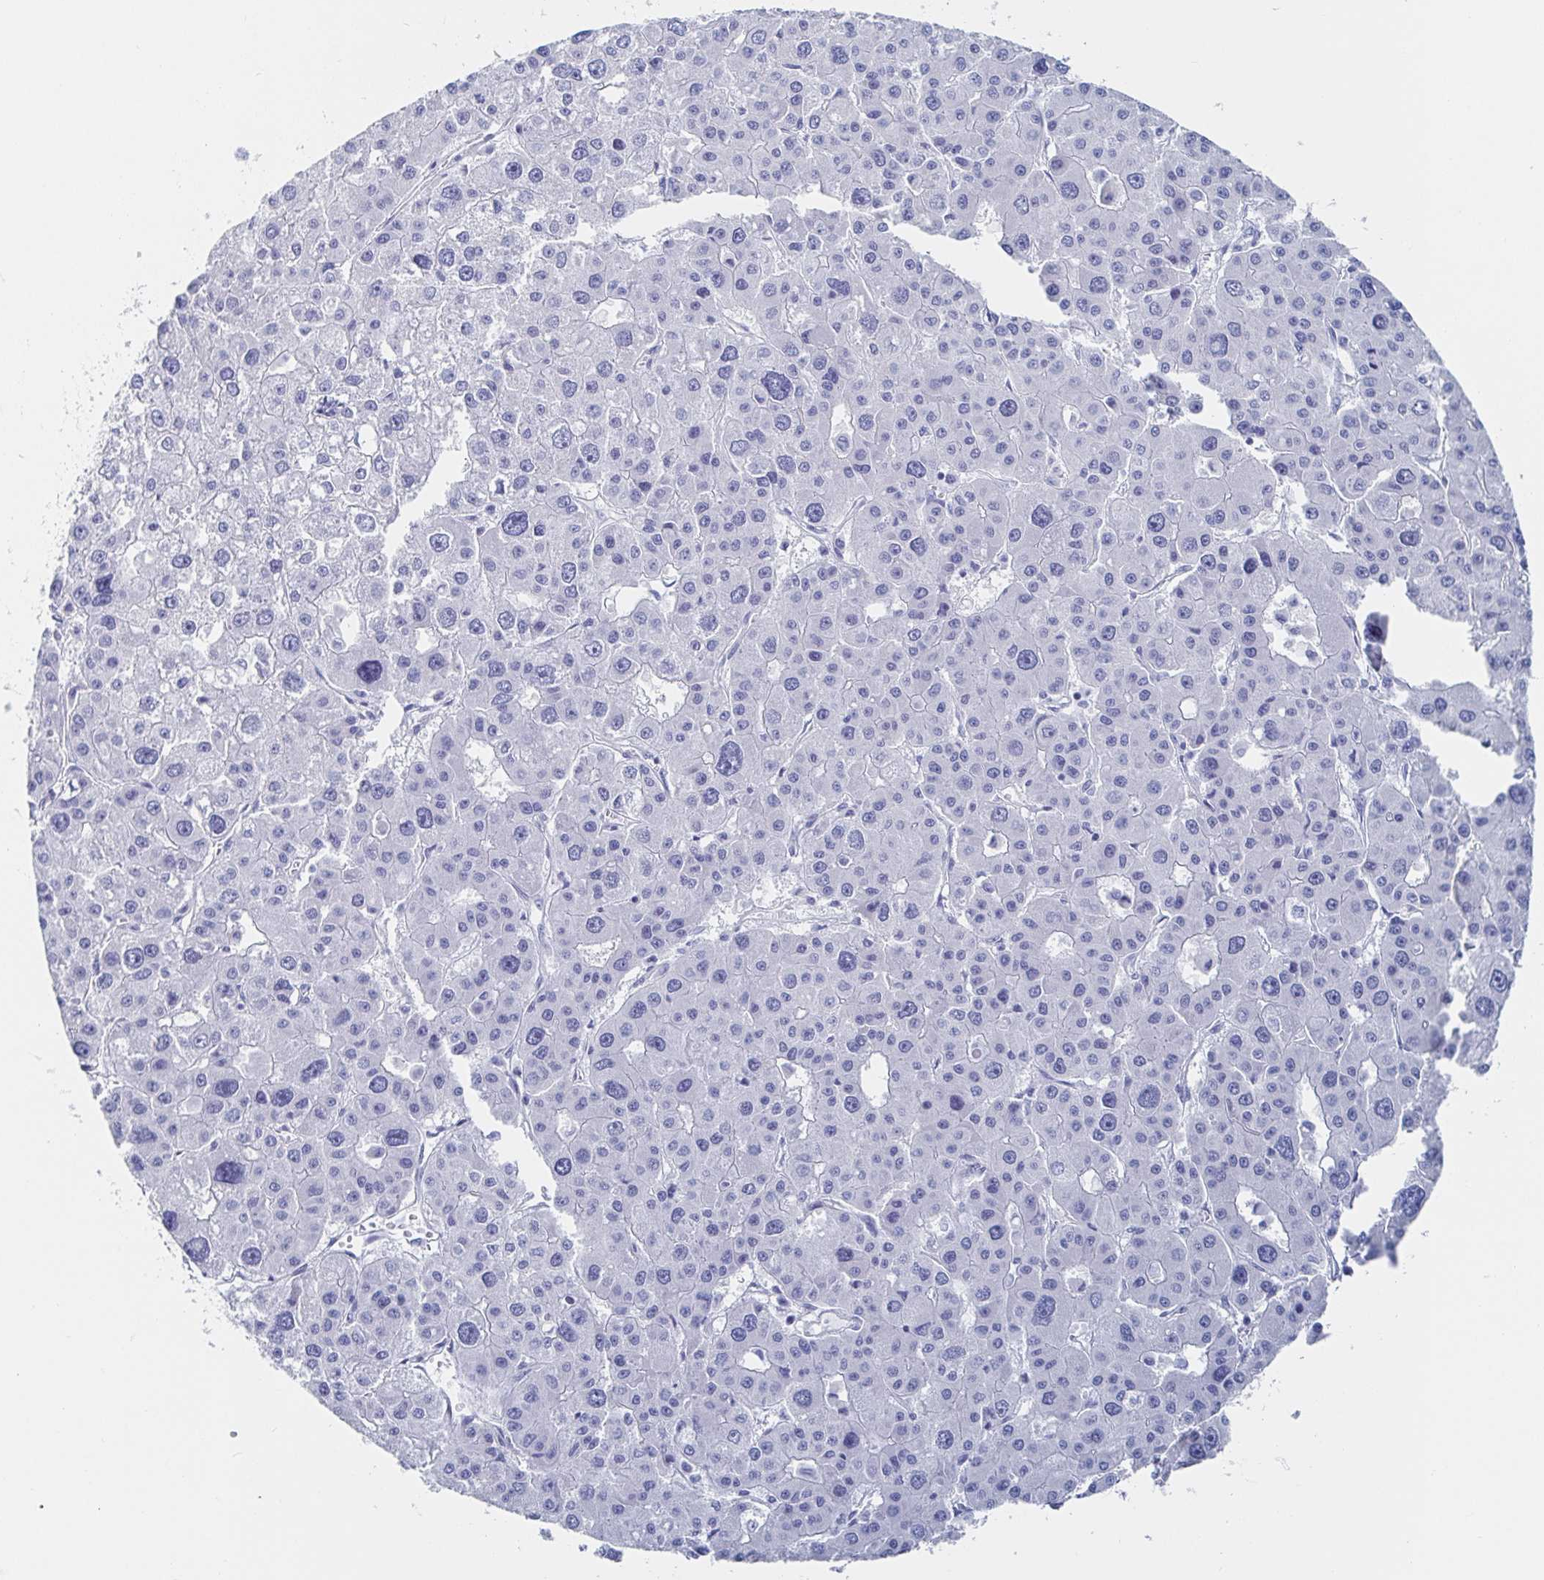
{"staining": {"intensity": "negative", "quantity": "none", "location": "none"}, "tissue": "liver cancer", "cell_type": "Tumor cells", "image_type": "cancer", "snomed": [{"axis": "morphology", "description": "Carcinoma, Hepatocellular, NOS"}, {"axis": "topography", "description": "Liver"}], "caption": "A photomicrograph of liver hepatocellular carcinoma stained for a protein exhibits no brown staining in tumor cells. (DAB (3,3'-diaminobenzidine) IHC, high magnification).", "gene": "PACSIN1", "patient": {"sex": "male", "age": 73}}